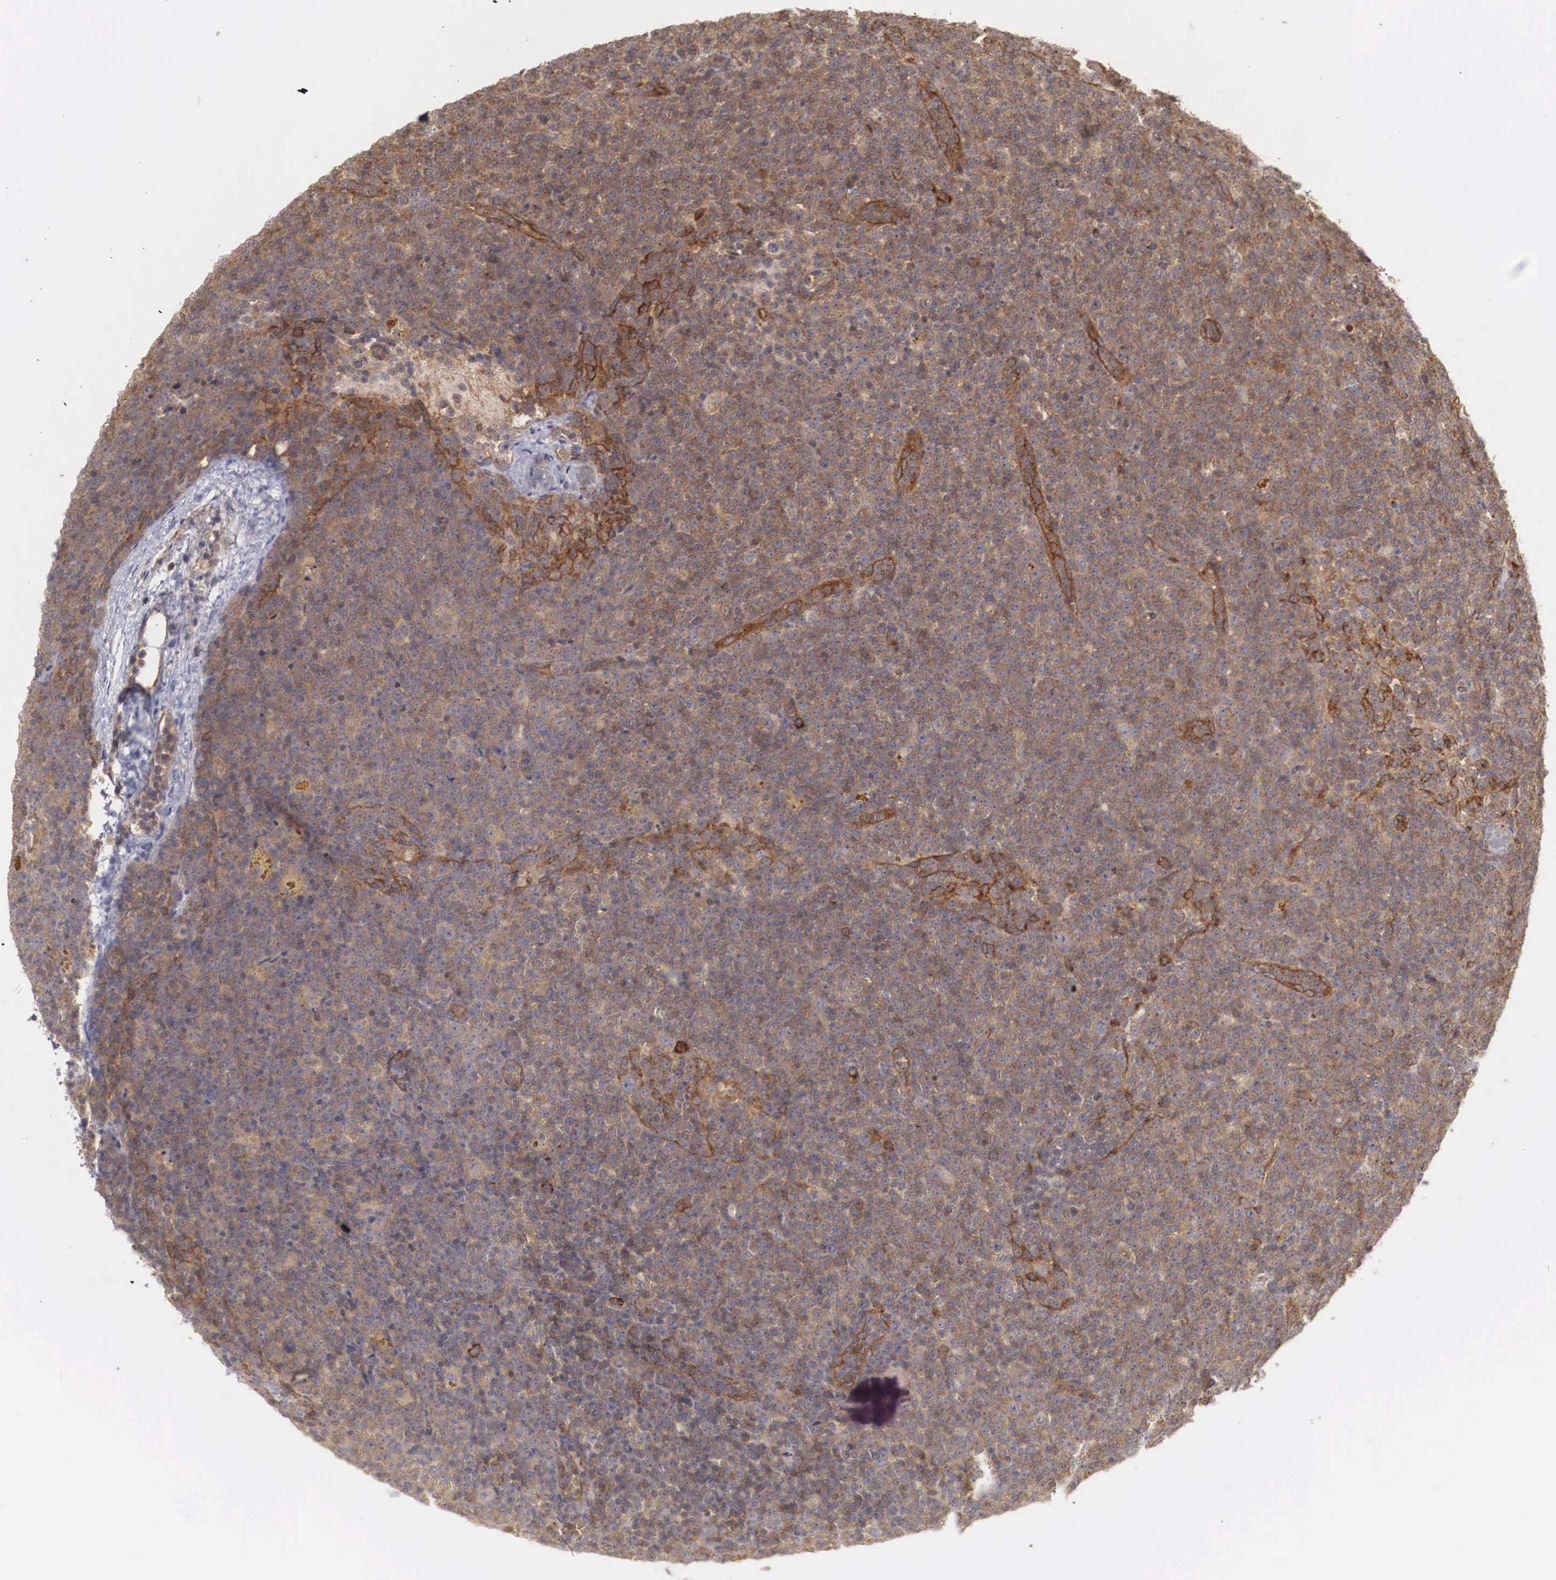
{"staining": {"intensity": "weak", "quantity": ">75%", "location": "cytoplasmic/membranous"}, "tissue": "lymphoma", "cell_type": "Tumor cells", "image_type": "cancer", "snomed": [{"axis": "morphology", "description": "Malignant lymphoma, non-Hodgkin's type, Low grade"}, {"axis": "topography", "description": "Lymph node"}], "caption": "Lymphoma tissue exhibits weak cytoplasmic/membranous expression in about >75% of tumor cells, visualized by immunohistochemistry.", "gene": "ARMCX4", "patient": {"sex": "male", "age": 50}}